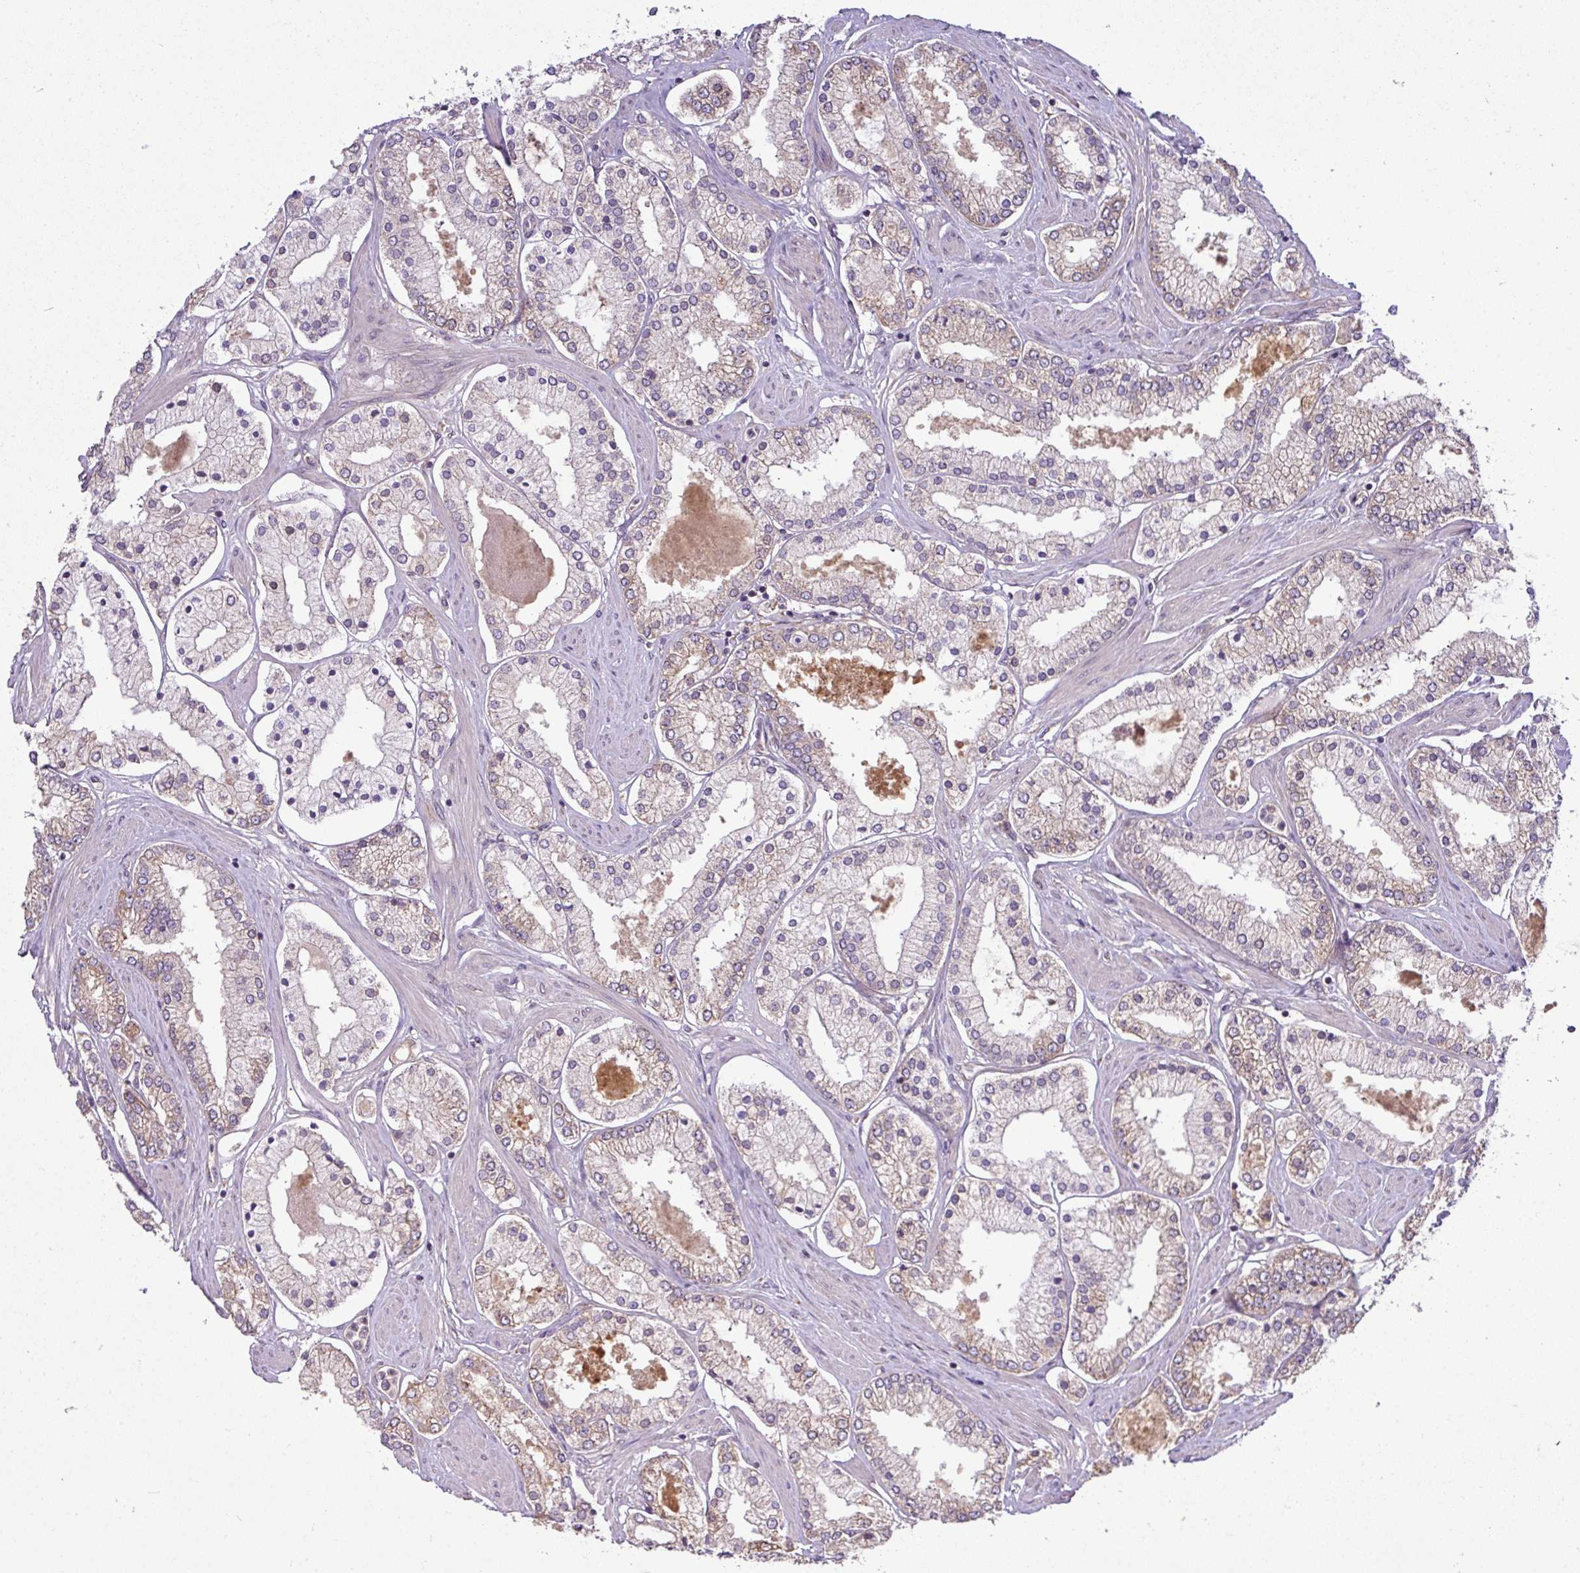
{"staining": {"intensity": "negative", "quantity": "none", "location": "none"}, "tissue": "prostate cancer", "cell_type": "Tumor cells", "image_type": "cancer", "snomed": [{"axis": "morphology", "description": "Adenocarcinoma, Low grade"}, {"axis": "topography", "description": "Prostate"}], "caption": "A high-resolution image shows immunohistochemistry staining of prostate cancer, which shows no significant positivity in tumor cells.", "gene": "GALP", "patient": {"sex": "male", "age": 42}}